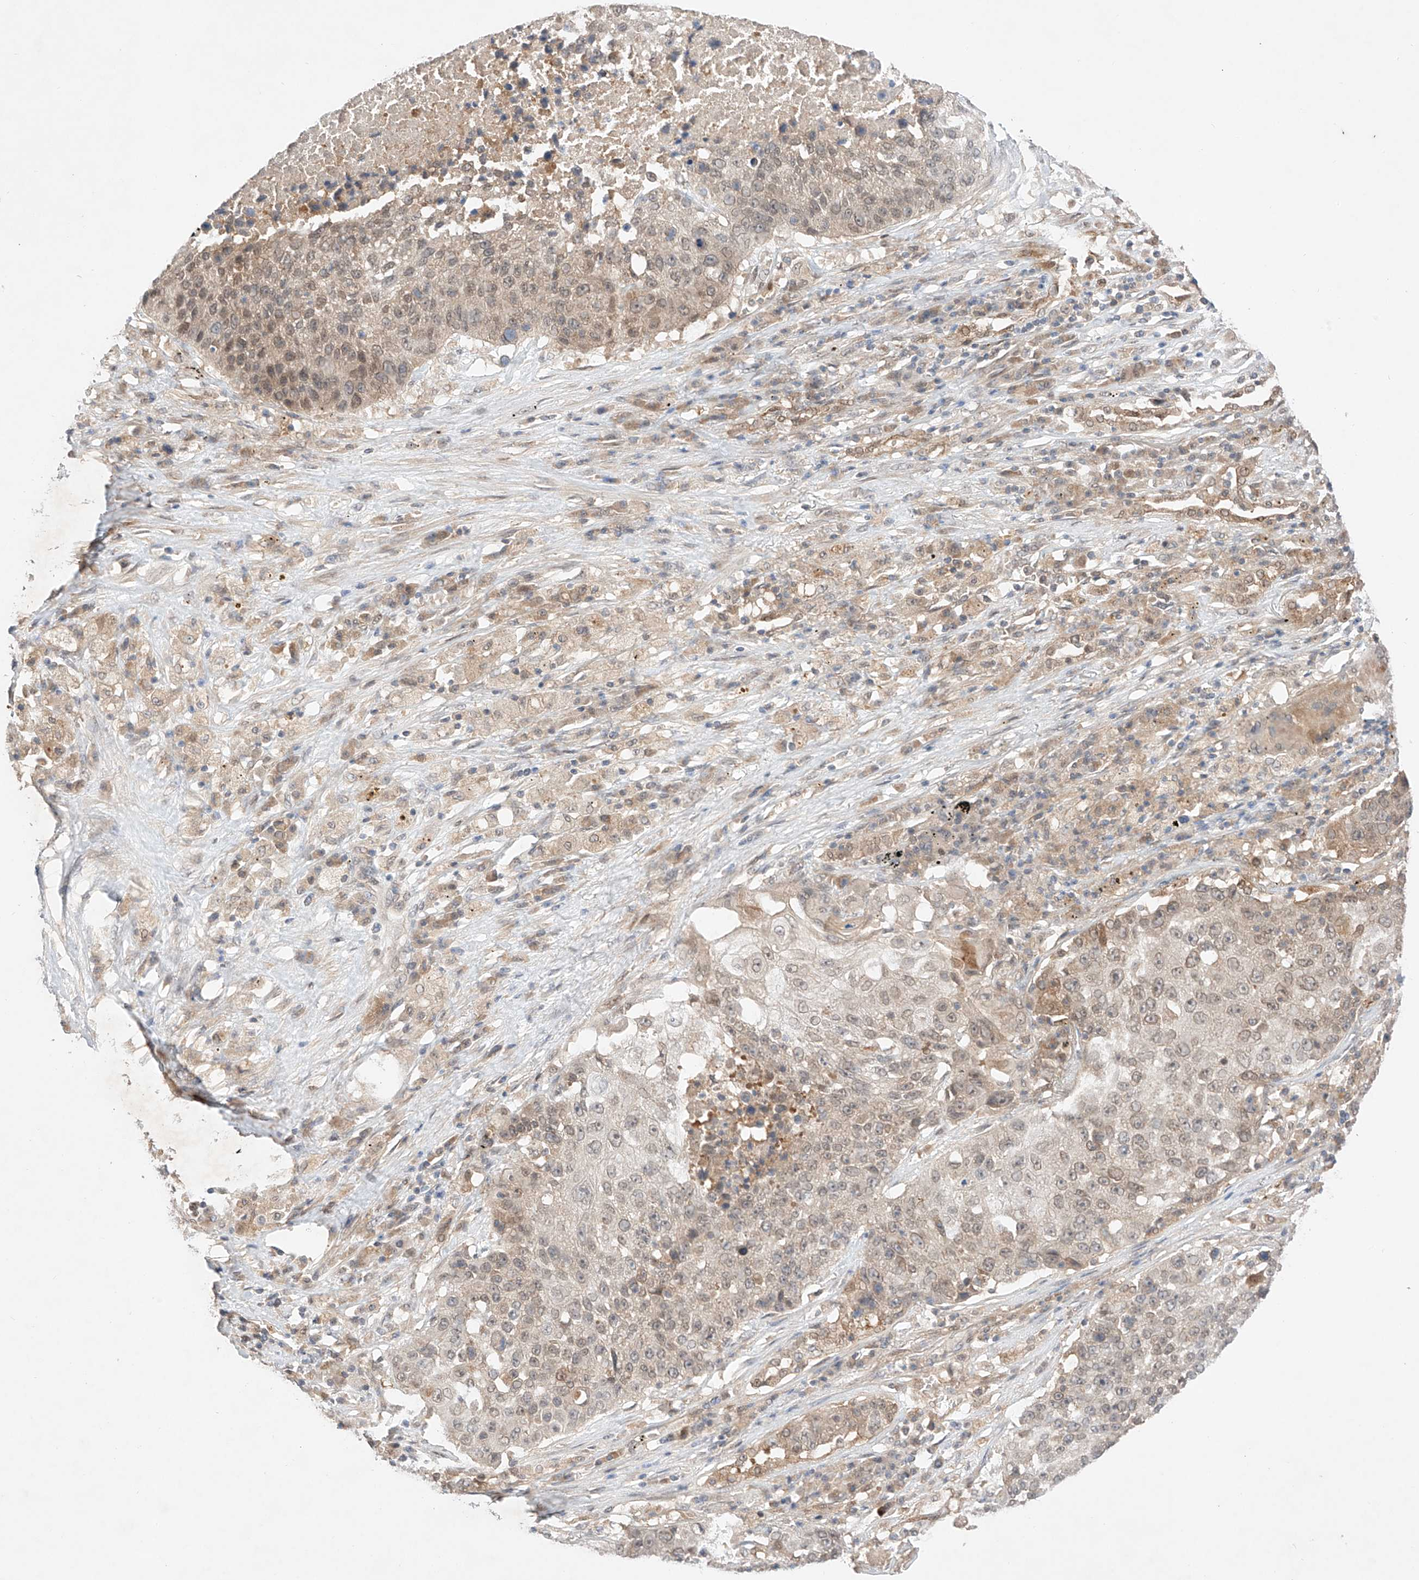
{"staining": {"intensity": "weak", "quantity": "<25%", "location": "cytoplasmic/membranous,nuclear"}, "tissue": "lung cancer", "cell_type": "Tumor cells", "image_type": "cancer", "snomed": [{"axis": "morphology", "description": "Squamous cell carcinoma, NOS"}, {"axis": "topography", "description": "Lung"}], "caption": "High magnification brightfield microscopy of squamous cell carcinoma (lung) stained with DAB (brown) and counterstained with hematoxylin (blue): tumor cells show no significant positivity.", "gene": "ZNF124", "patient": {"sex": "male", "age": 61}}